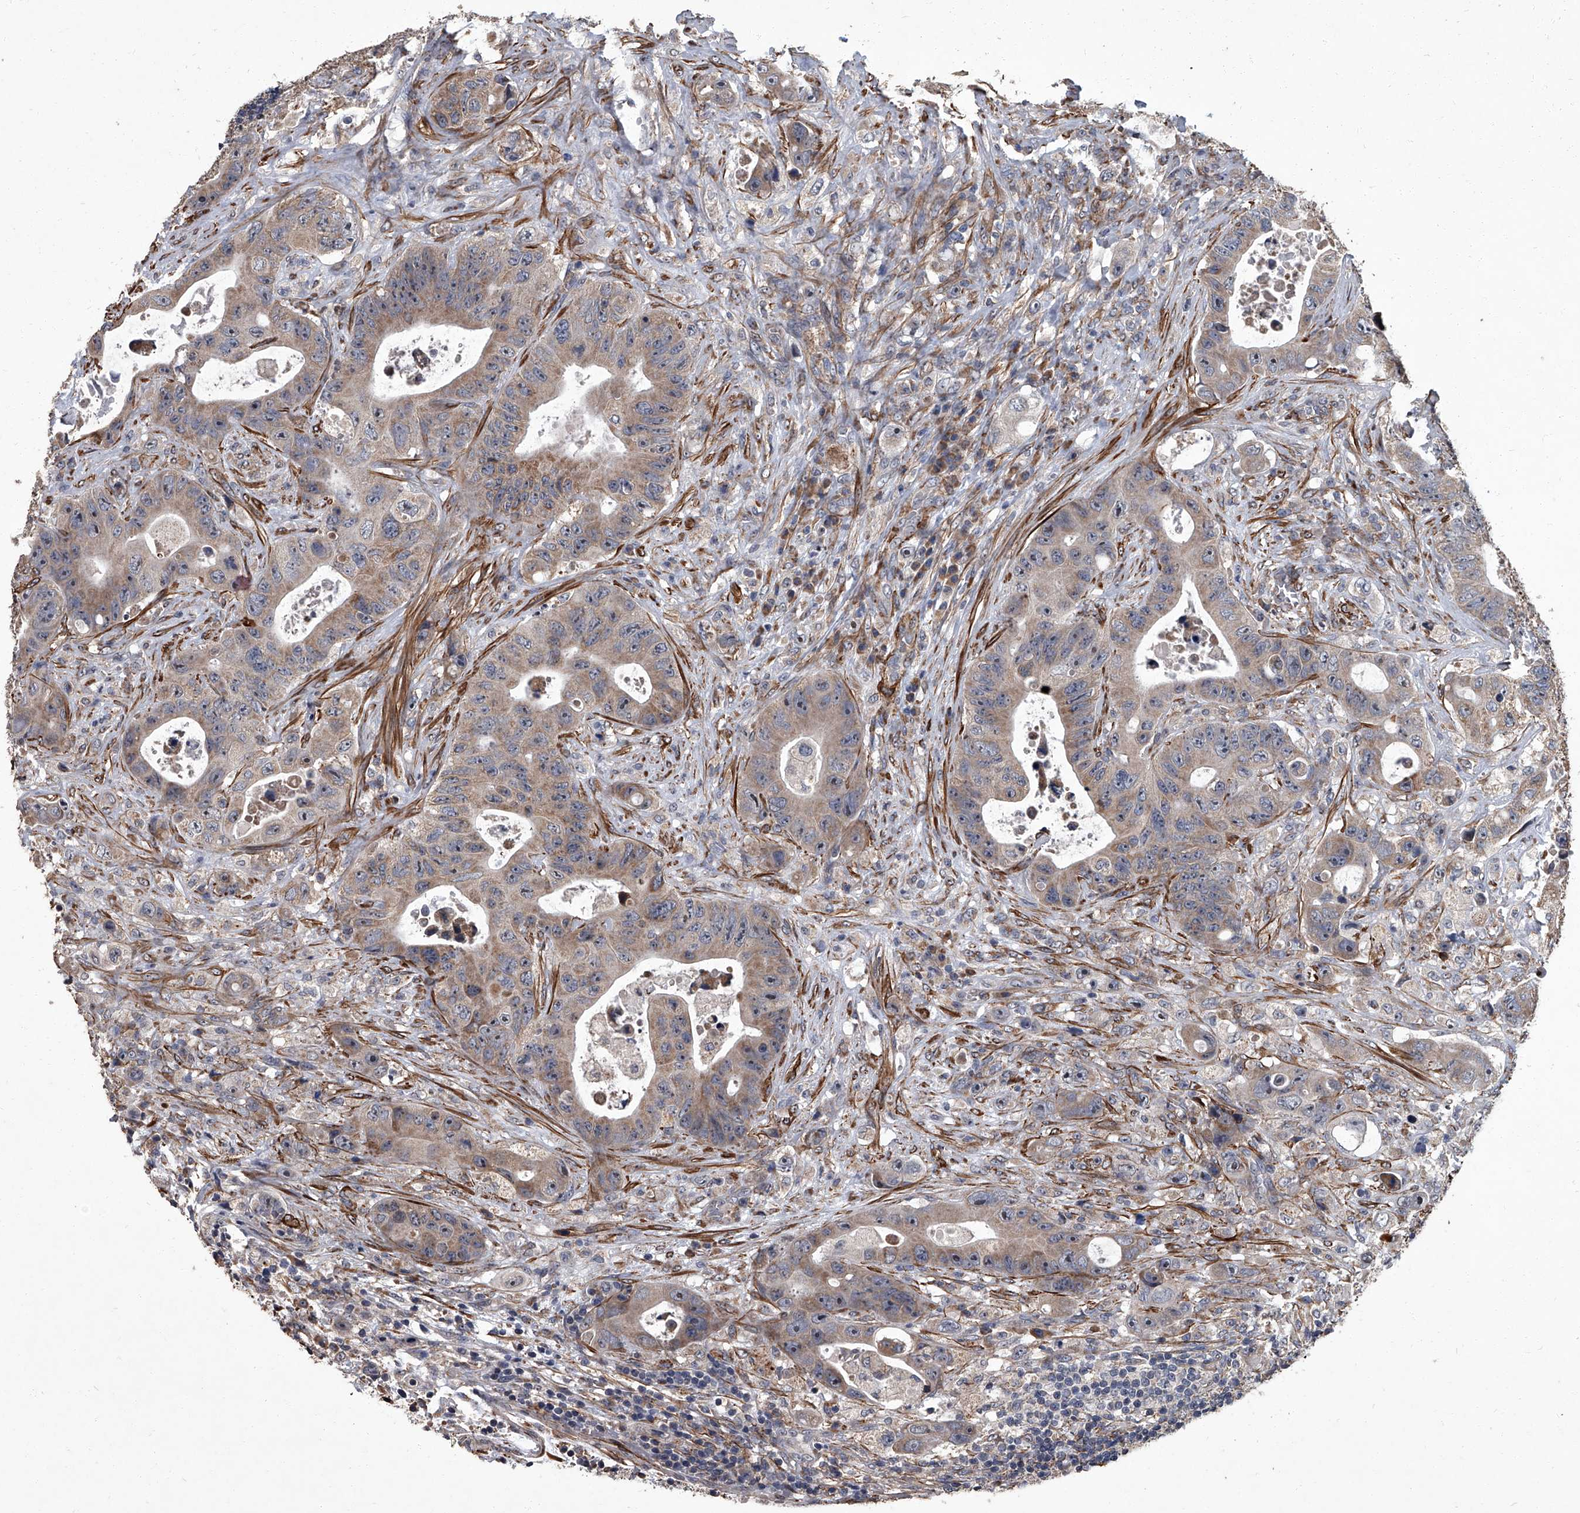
{"staining": {"intensity": "weak", "quantity": ">75%", "location": "cytoplasmic/membranous"}, "tissue": "colorectal cancer", "cell_type": "Tumor cells", "image_type": "cancer", "snomed": [{"axis": "morphology", "description": "Adenocarcinoma, NOS"}, {"axis": "topography", "description": "Colon"}], "caption": "Adenocarcinoma (colorectal) stained with IHC exhibits weak cytoplasmic/membranous positivity in approximately >75% of tumor cells.", "gene": "SIRT4", "patient": {"sex": "female", "age": 46}}